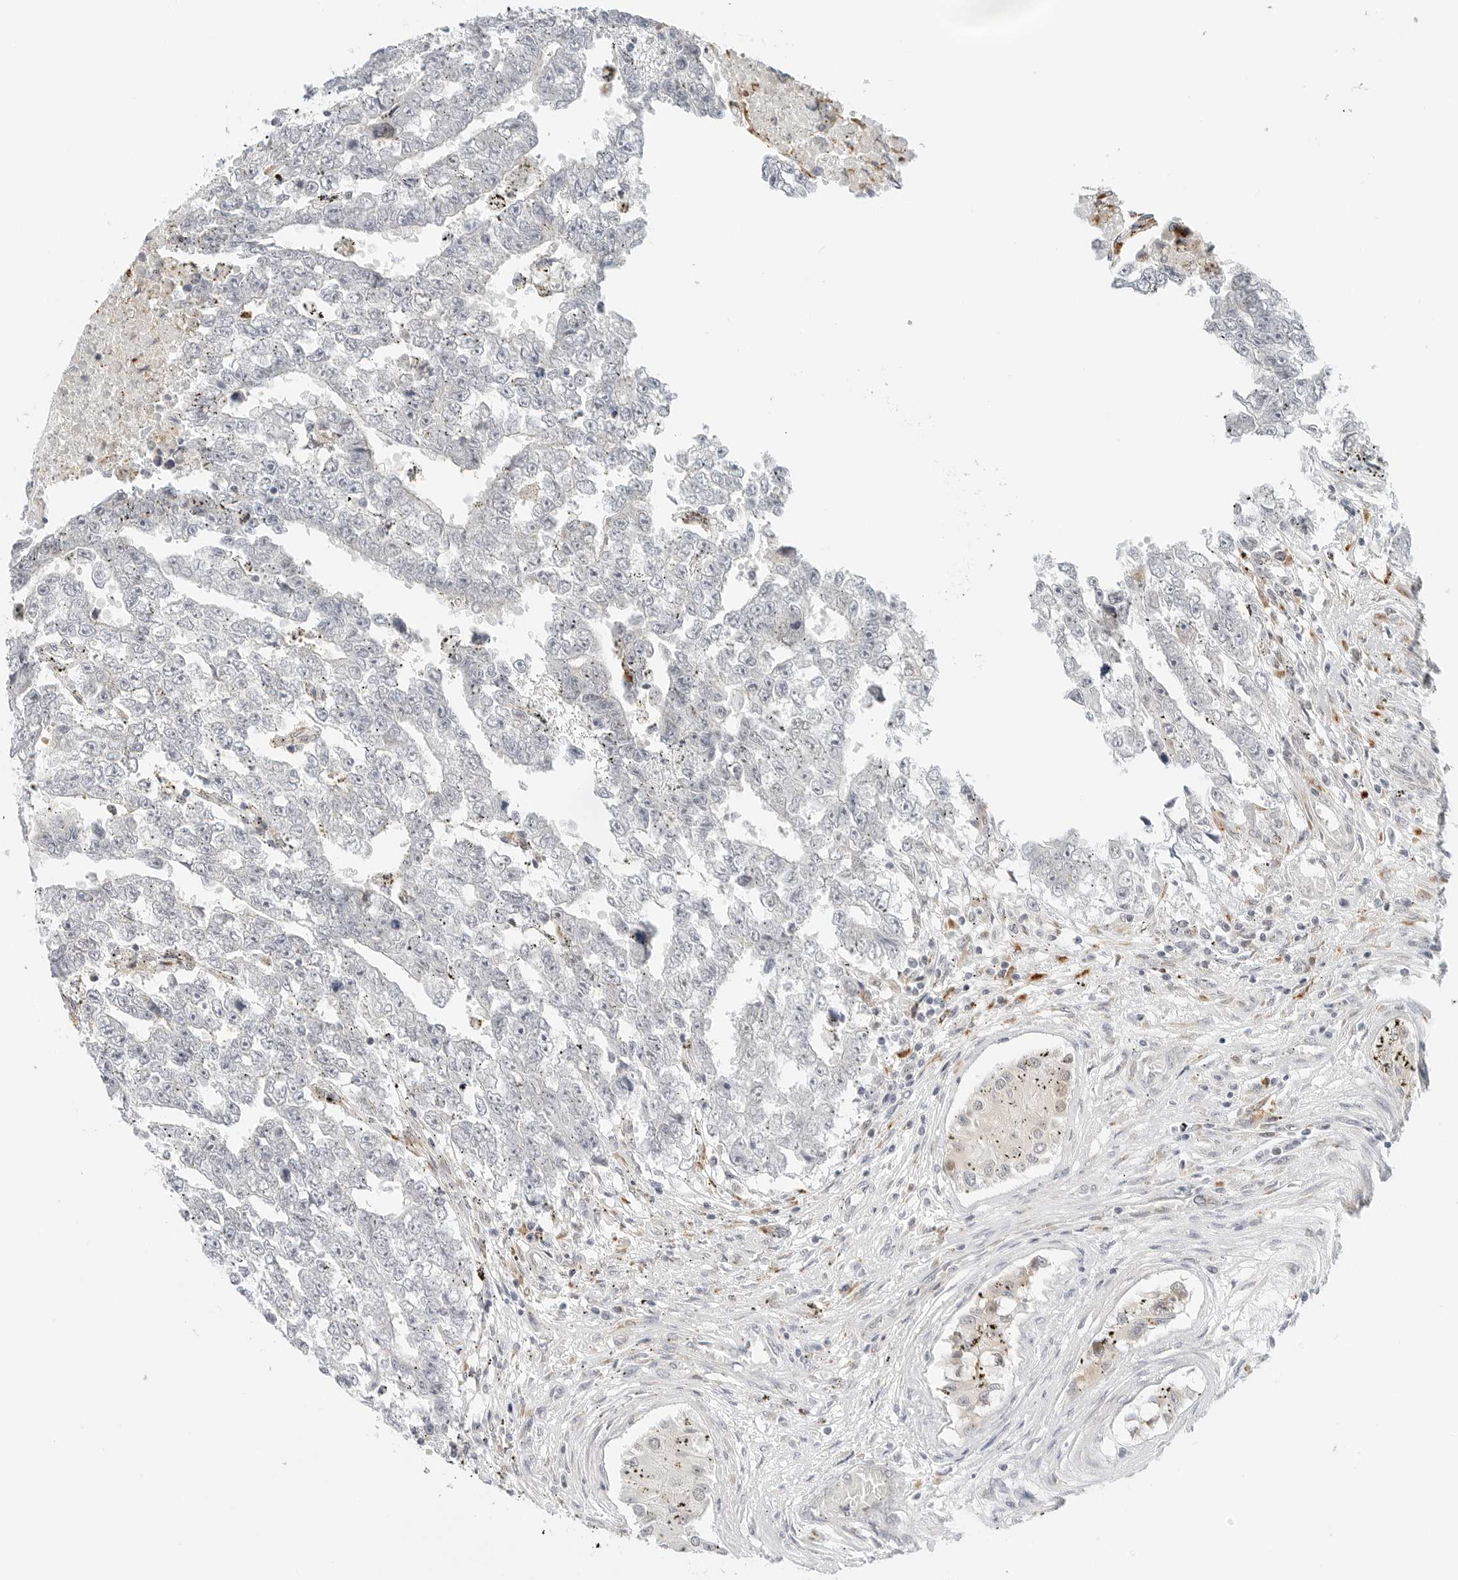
{"staining": {"intensity": "negative", "quantity": "none", "location": "none"}, "tissue": "testis cancer", "cell_type": "Tumor cells", "image_type": "cancer", "snomed": [{"axis": "morphology", "description": "Carcinoma, Embryonal, NOS"}, {"axis": "topography", "description": "Testis"}], "caption": "DAB immunohistochemical staining of human testis cancer shows no significant positivity in tumor cells. (DAB (3,3'-diaminobenzidine) IHC, high magnification).", "gene": "TSEN2", "patient": {"sex": "male", "age": 25}}